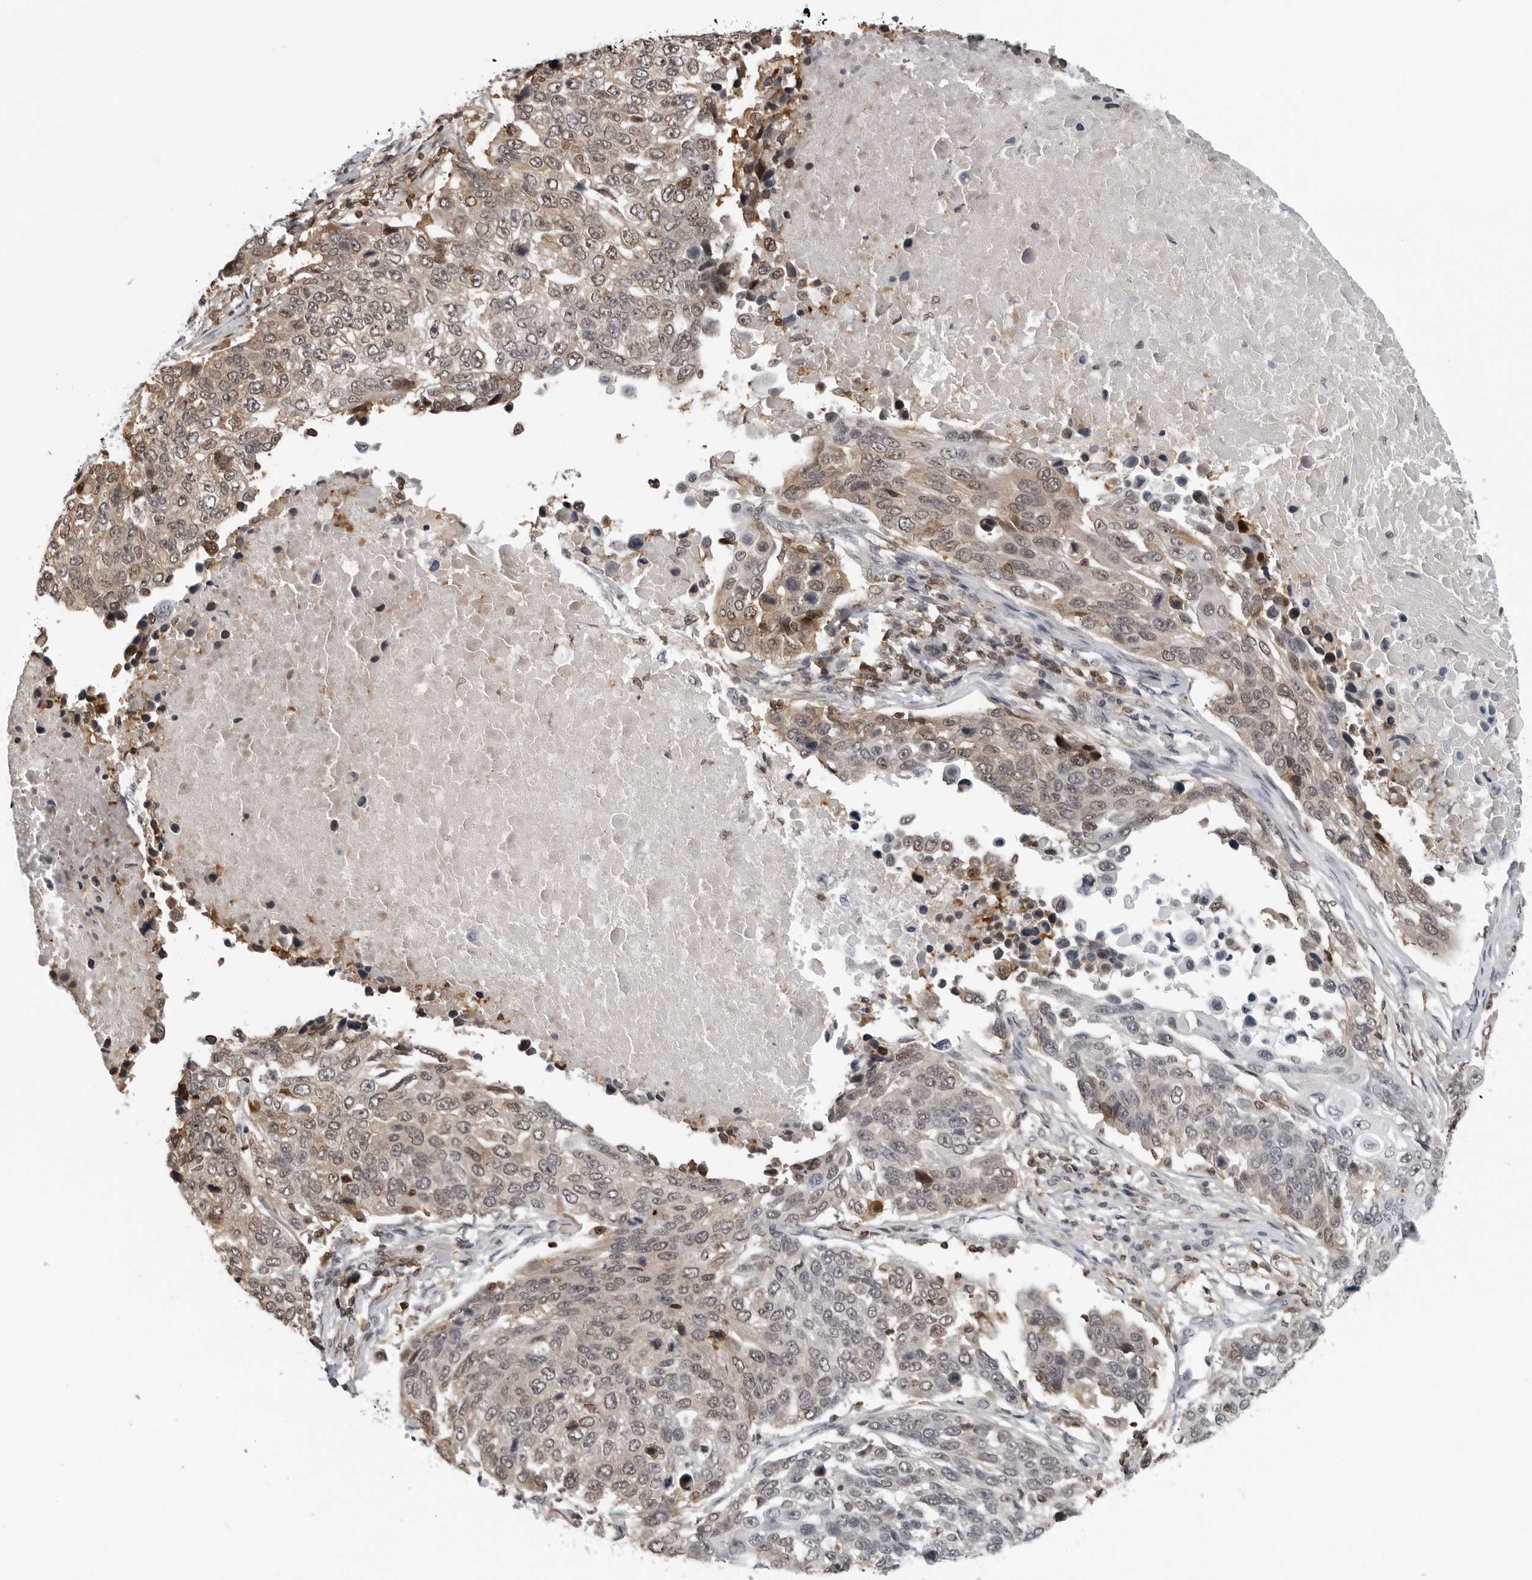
{"staining": {"intensity": "weak", "quantity": ">75%", "location": "cytoplasmic/membranous,nuclear"}, "tissue": "lung cancer", "cell_type": "Tumor cells", "image_type": "cancer", "snomed": [{"axis": "morphology", "description": "Squamous cell carcinoma, NOS"}, {"axis": "topography", "description": "Lung"}], "caption": "Human lung cancer (squamous cell carcinoma) stained with a brown dye reveals weak cytoplasmic/membranous and nuclear positive expression in approximately >75% of tumor cells.", "gene": "HSPH1", "patient": {"sex": "male", "age": 66}}